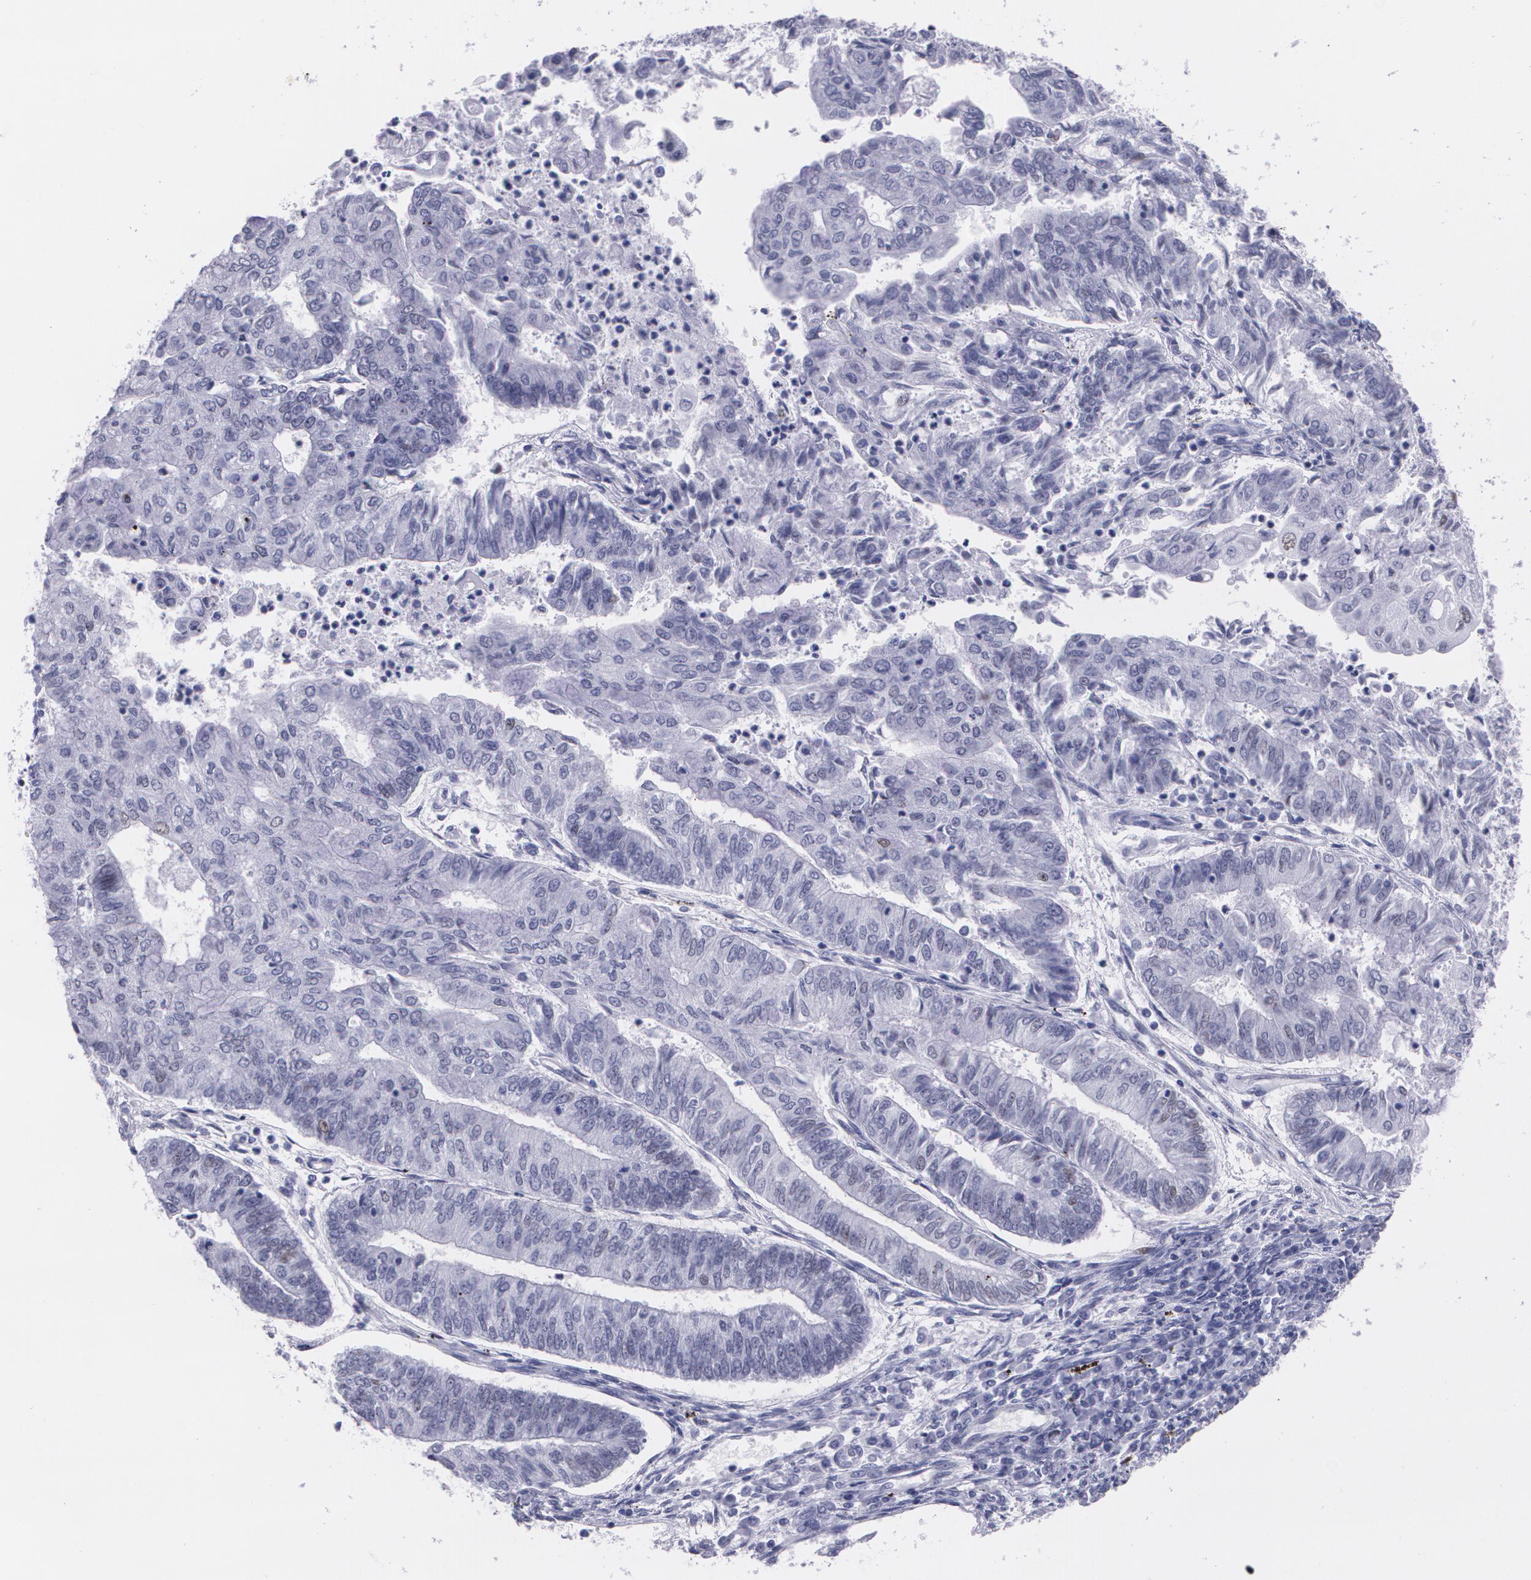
{"staining": {"intensity": "negative", "quantity": "none", "location": "none"}, "tissue": "endometrial cancer", "cell_type": "Tumor cells", "image_type": "cancer", "snomed": [{"axis": "morphology", "description": "Adenocarcinoma, NOS"}, {"axis": "topography", "description": "Endometrium"}], "caption": "IHC image of endometrial adenocarcinoma stained for a protein (brown), which exhibits no expression in tumor cells.", "gene": "TP53", "patient": {"sex": "female", "age": 59}}